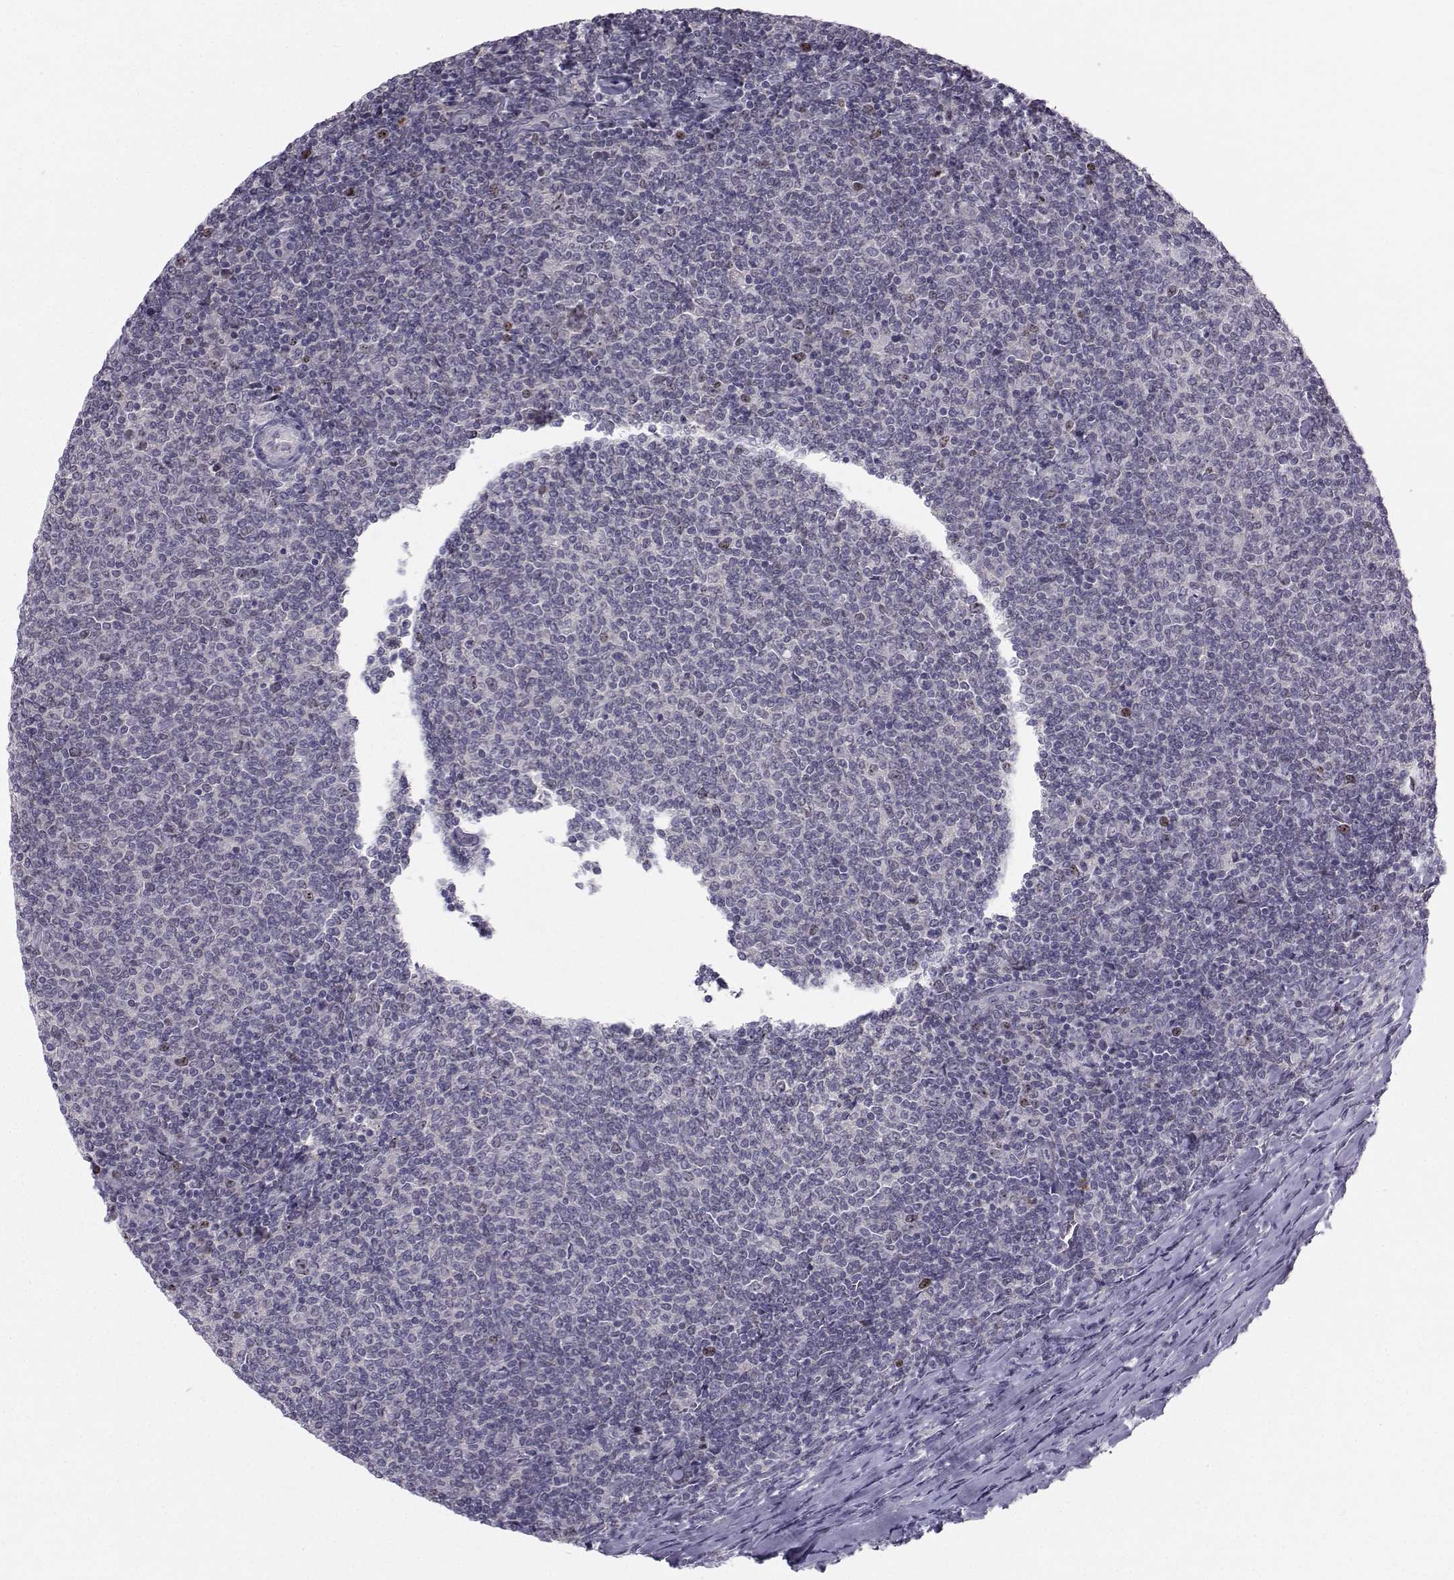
{"staining": {"intensity": "negative", "quantity": "none", "location": "none"}, "tissue": "lymphoma", "cell_type": "Tumor cells", "image_type": "cancer", "snomed": [{"axis": "morphology", "description": "Malignant lymphoma, non-Hodgkin's type, Low grade"}, {"axis": "topography", "description": "Lymph node"}], "caption": "Lymphoma stained for a protein using immunohistochemistry exhibits no positivity tumor cells.", "gene": "LRP8", "patient": {"sex": "male", "age": 52}}